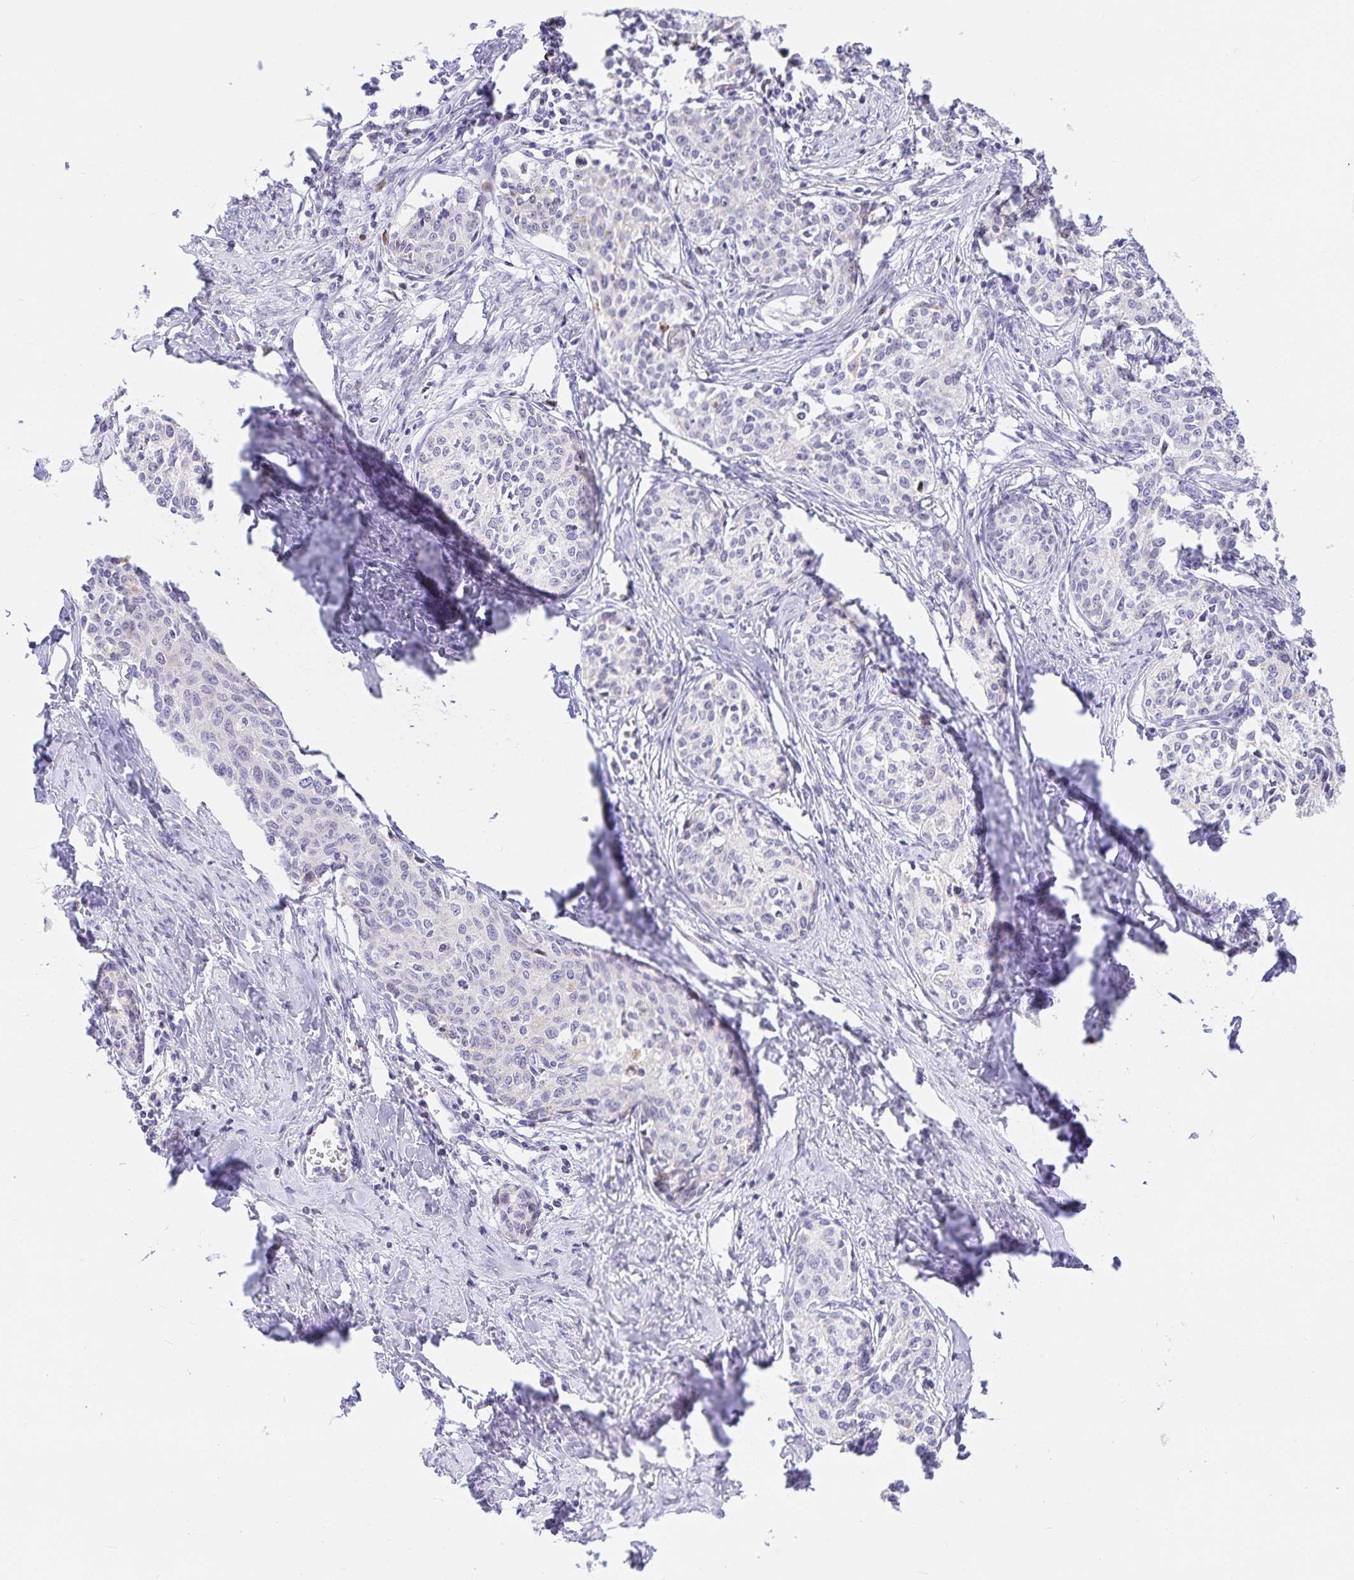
{"staining": {"intensity": "negative", "quantity": "none", "location": "none"}, "tissue": "cervical cancer", "cell_type": "Tumor cells", "image_type": "cancer", "snomed": [{"axis": "morphology", "description": "Squamous cell carcinoma, NOS"}, {"axis": "morphology", "description": "Adenocarcinoma, NOS"}, {"axis": "topography", "description": "Cervix"}], "caption": "Tumor cells are negative for brown protein staining in squamous cell carcinoma (cervical).", "gene": "KBTBD13", "patient": {"sex": "female", "age": 52}}